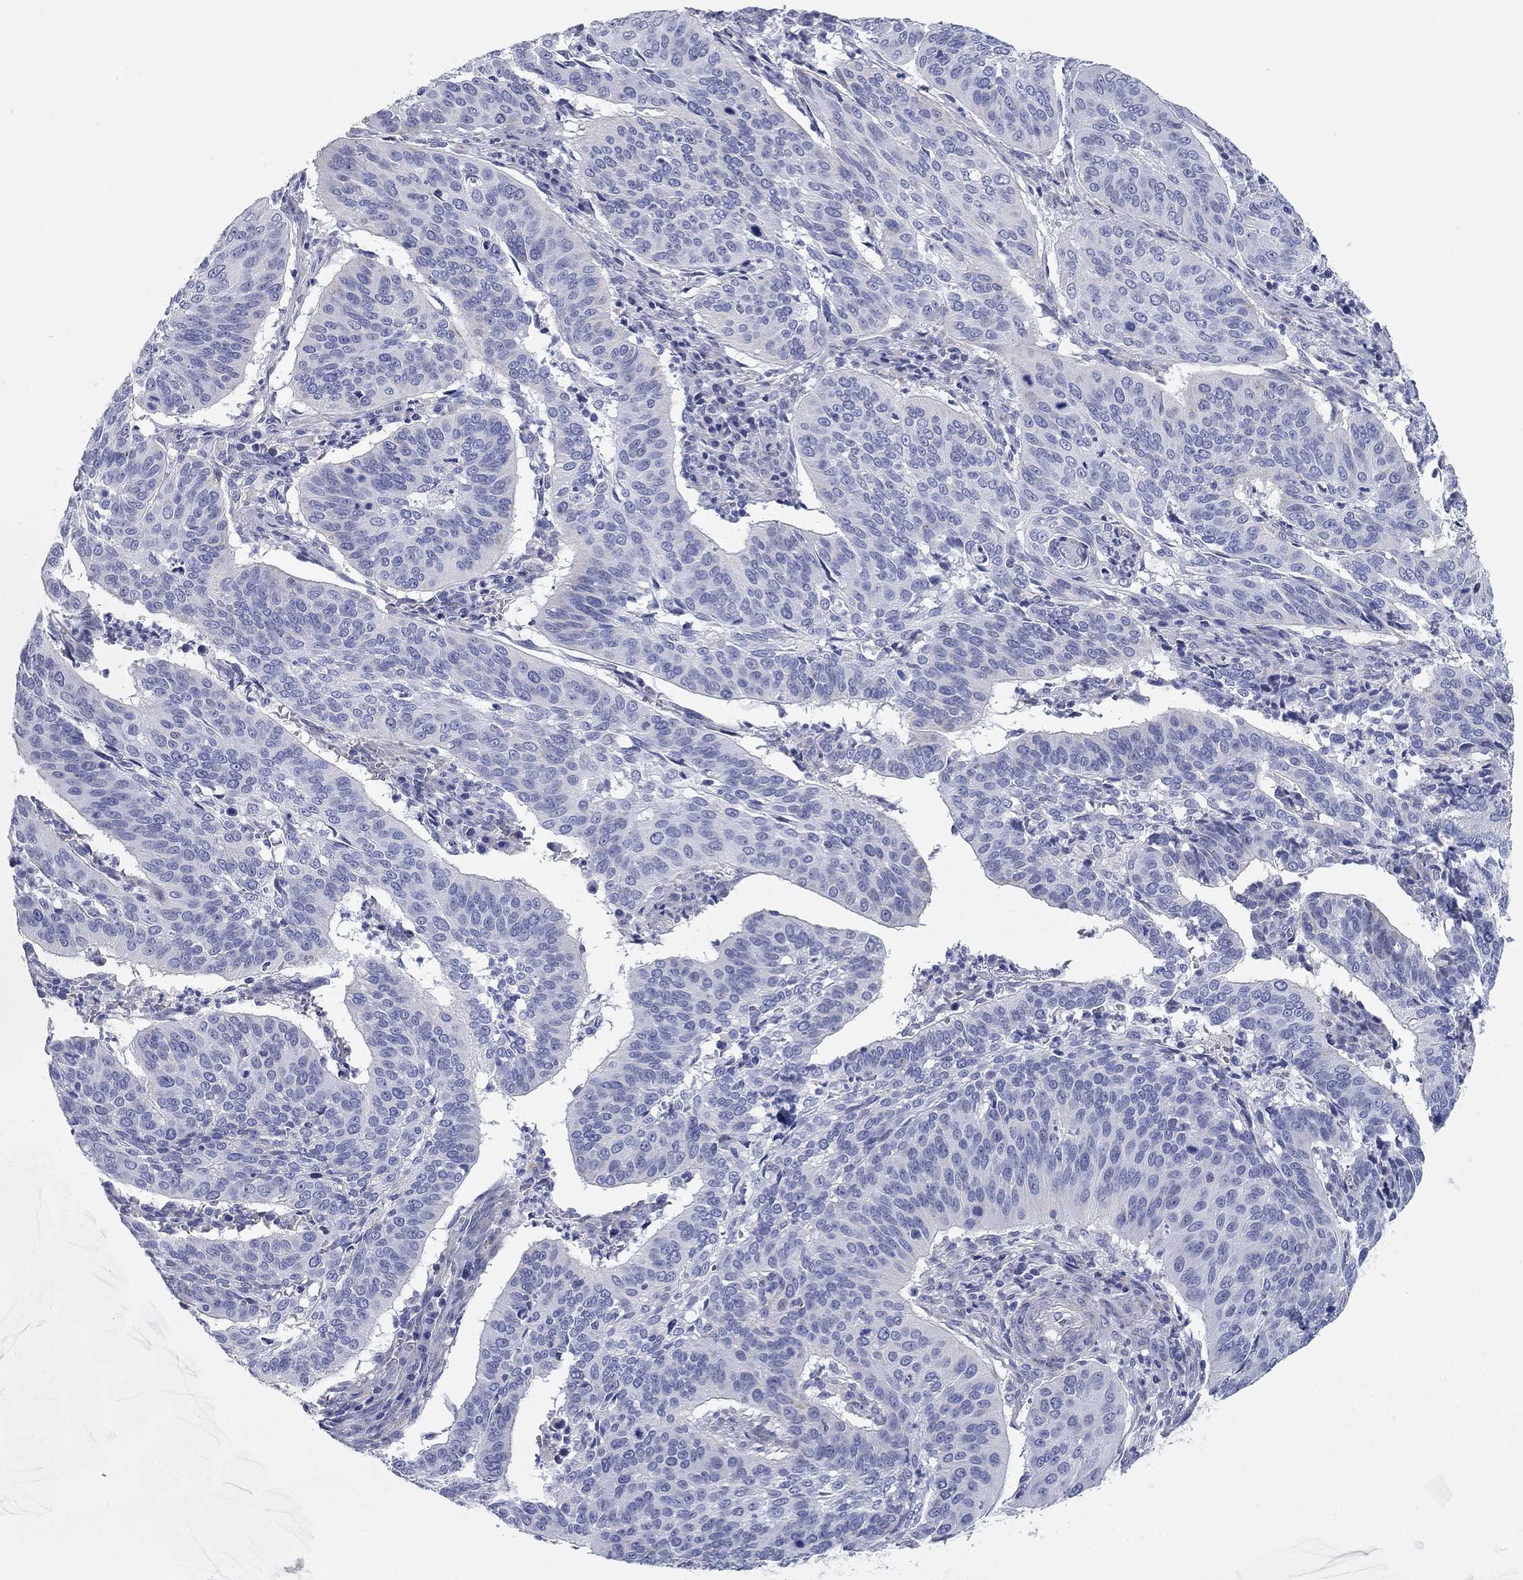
{"staining": {"intensity": "weak", "quantity": "<25%", "location": "cytoplasmic/membranous"}, "tissue": "cervical cancer", "cell_type": "Tumor cells", "image_type": "cancer", "snomed": [{"axis": "morphology", "description": "Normal tissue, NOS"}, {"axis": "morphology", "description": "Squamous cell carcinoma, NOS"}, {"axis": "topography", "description": "Cervix"}], "caption": "This micrograph is of cervical squamous cell carcinoma stained with IHC to label a protein in brown with the nuclei are counter-stained blue. There is no staining in tumor cells.", "gene": "CHI3L2", "patient": {"sex": "female", "age": 39}}